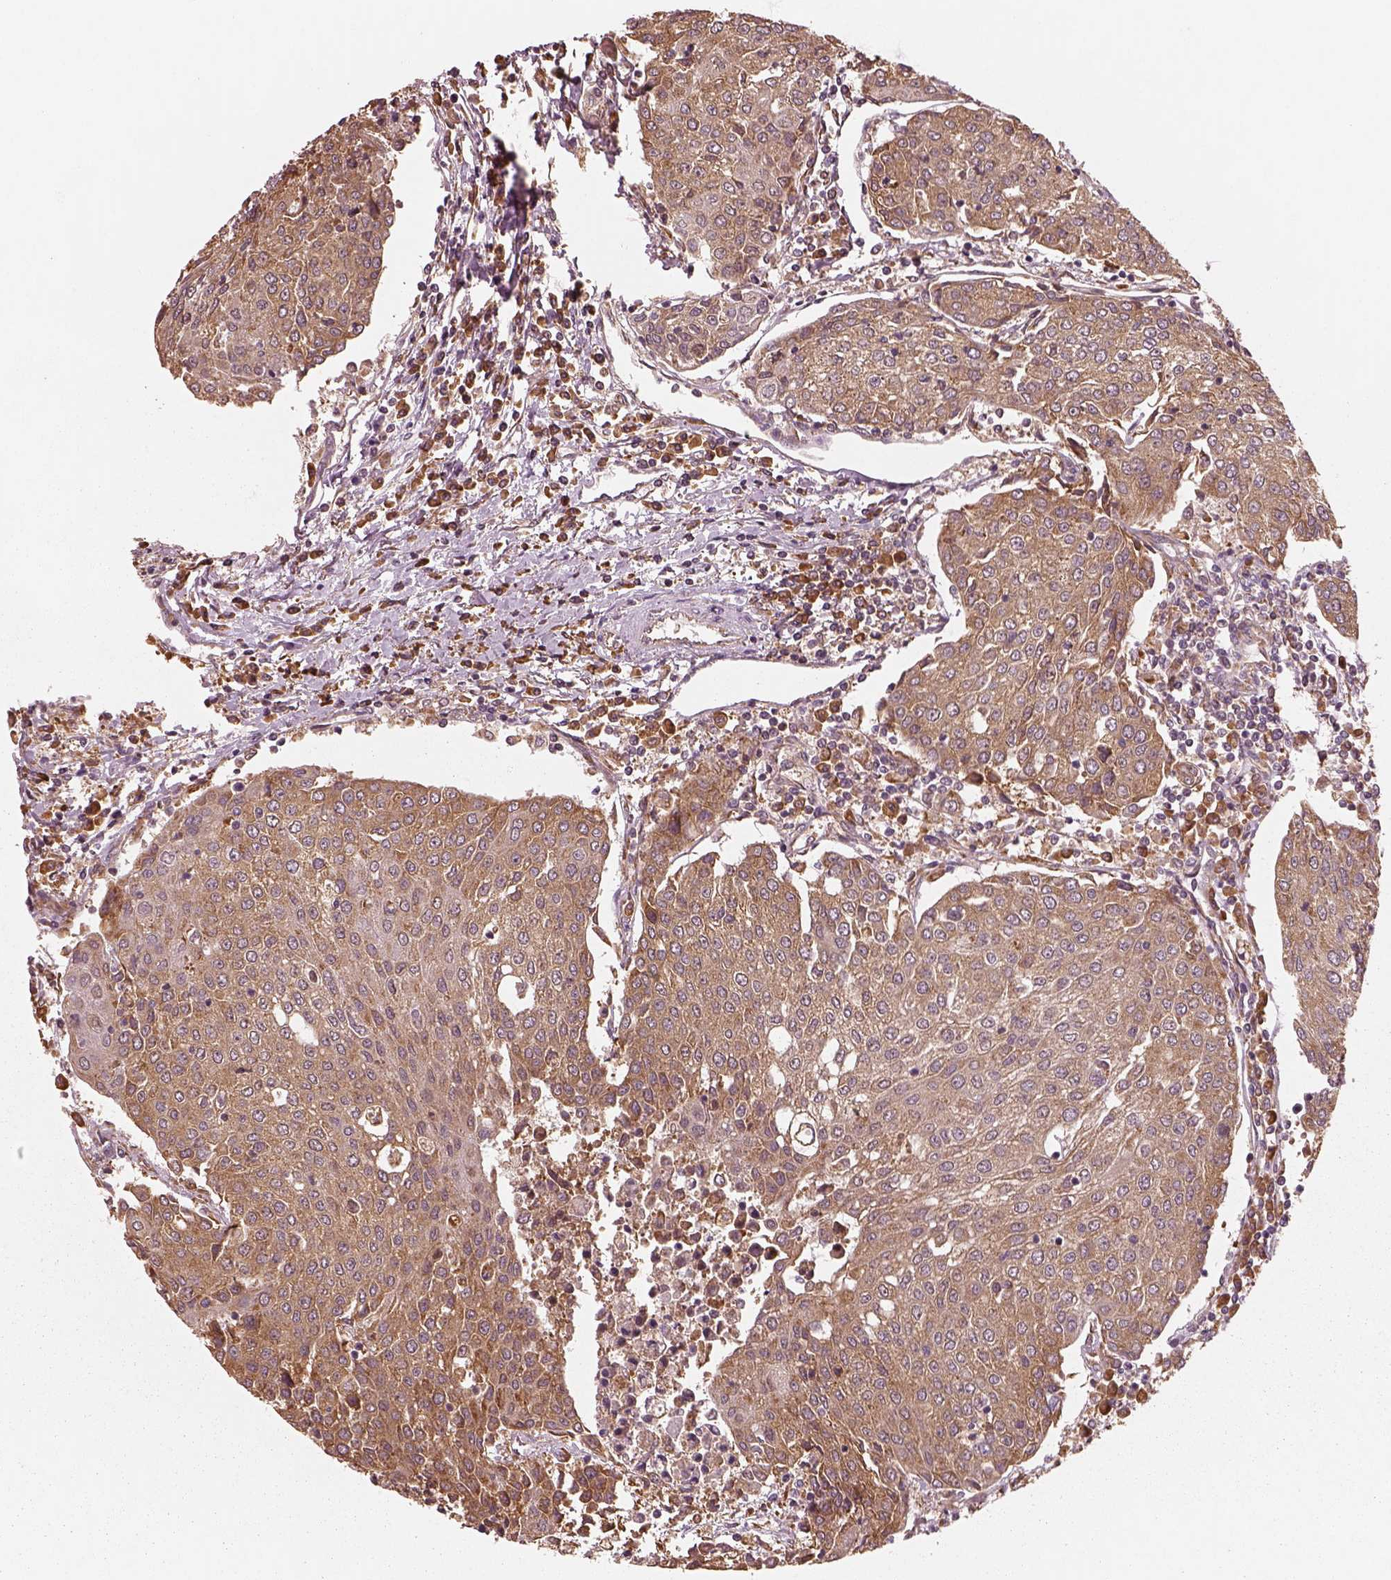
{"staining": {"intensity": "moderate", "quantity": ">75%", "location": "cytoplasmic/membranous"}, "tissue": "urothelial cancer", "cell_type": "Tumor cells", "image_type": "cancer", "snomed": [{"axis": "morphology", "description": "Urothelial carcinoma, High grade"}, {"axis": "topography", "description": "Urinary bladder"}], "caption": "High-grade urothelial carcinoma stained with a brown dye shows moderate cytoplasmic/membranous positive staining in approximately >75% of tumor cells.", "gene": "RPS5", "patient": {"sex": "female", "age": 85}}